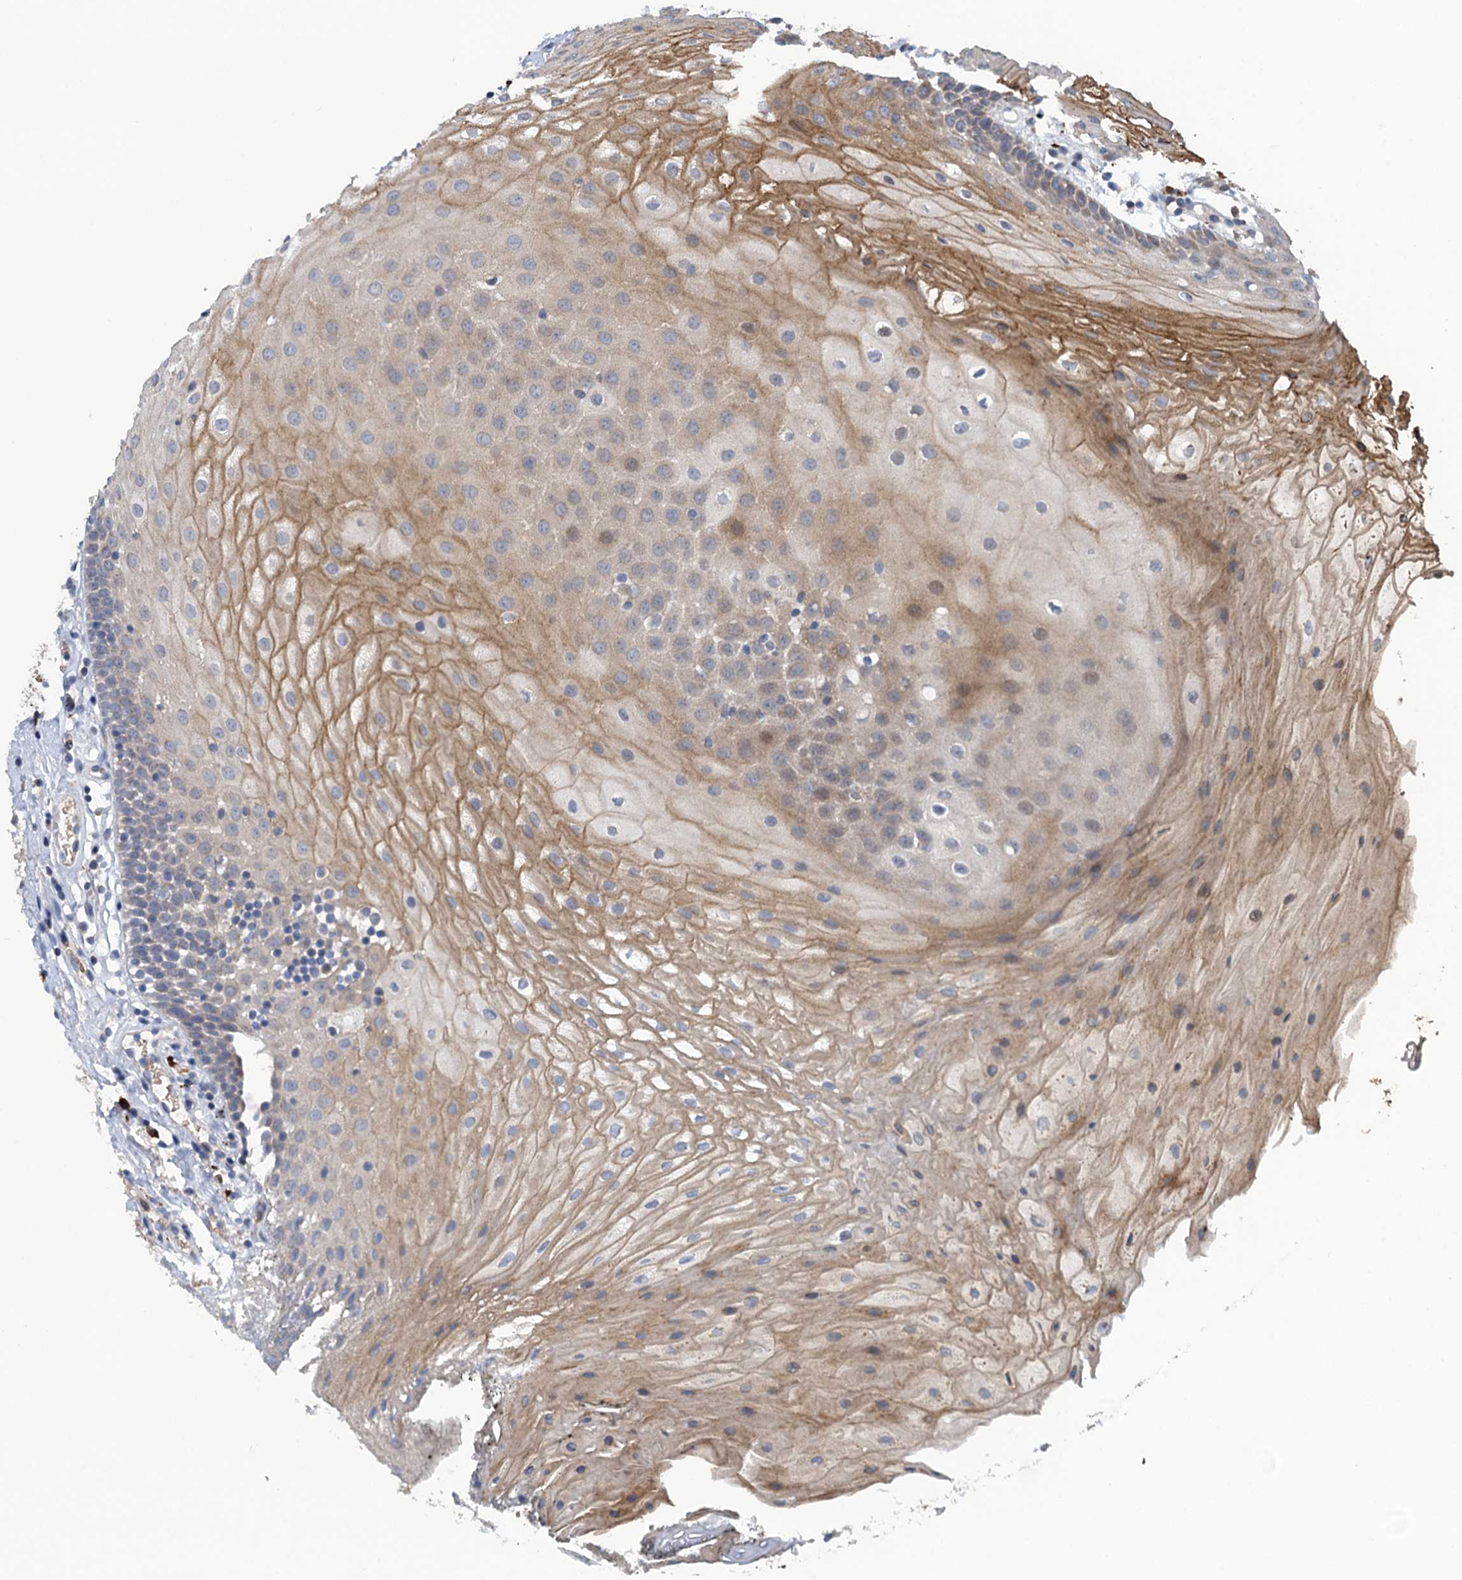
{"staining": {"intensity": "moderate", "quantity": "25%-75%", "location": "cytoplasmic/membranous"}, "tissue": "oral mucosa", "cell_type": "Squamous epithelial cells", "image_type": "normal", "snomed": [{"axis": "morphology", "description": "Normal tissue, NOS"}, {"axis": "topography", "description": "Oral tissue"}], "caption": "A brown stain shows moderate cytoplasmic/membranous staining of a protein in squamous epithelial cells of benign oral mucosa. (Brightfield microscopy of DAB IHC at high magnification).", "gene": "KBTBD8", "patient": {"sex": "female", "age": 80}}